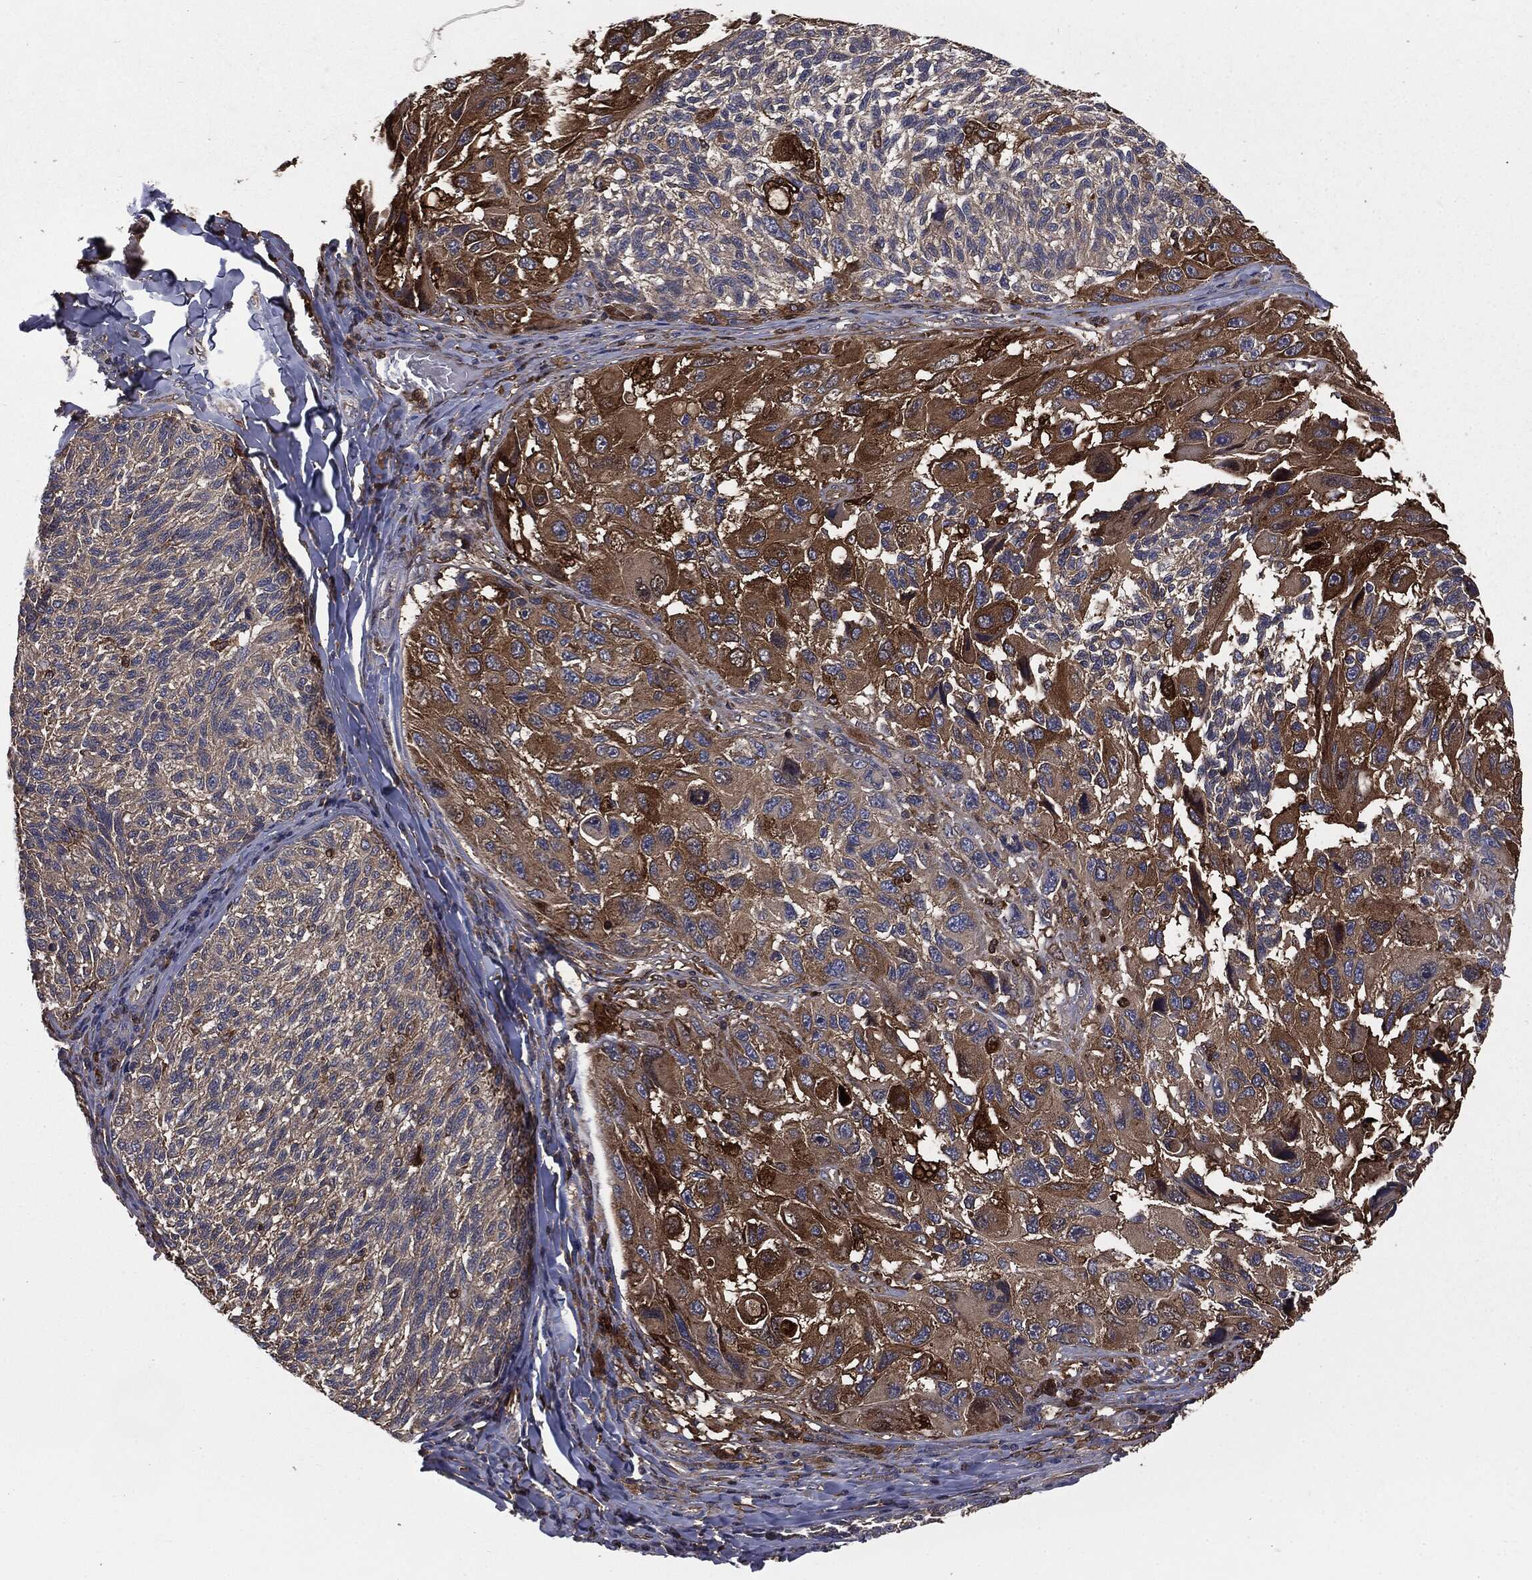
{"staining": {"intensity": "moderate", "quantity": "<25%", "location": "cytoplasmic/membranous"}, "tissue": "melanoma", "cell_type": "Tumor cells", "image_type": "cancer", "snomed": [{"axis": "morphology", "description": "Malignant melanoma, NOS"}, {"axis": "topography", "description": "Skin"}], "caption": "Protein positivity by immunohistochemistry (IHC) displays moderate cytoplasmic/membranous staining in approximately <25% of tumor cells in melanoma.", "gene": "GNB5", "patient": {"sex": "female", "age": 73}}